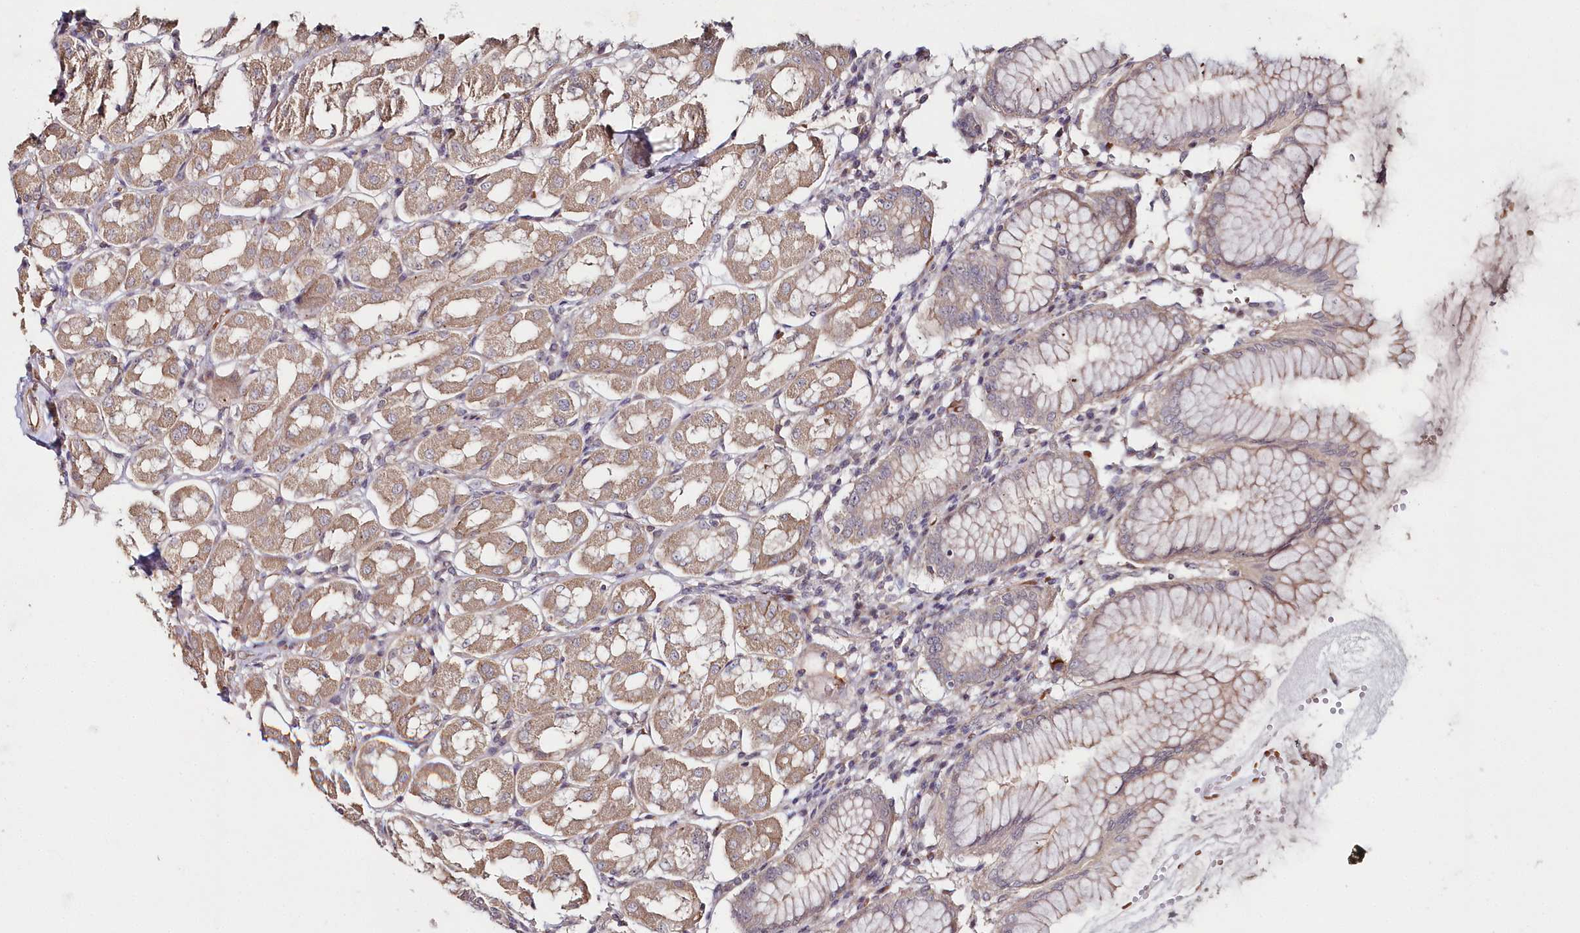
{"staining": {"intensity": "moderate", "quantity": ">75%", "location": "cytoplasmic/membranous"}, "tissue": "stomach", "cell_type": "Glandular cells", "image_type": "normal", "snomed": [{"axis": "morphology", "description": "Normal tissue, NOS"}, {"axis": "topography", "description": "Stomach"}, {"axis": "topography", "description": "Stomach, lower"}], "caption": "An IHC histopathology image of normal tissue is shown. Protein staining in brown highlights moderate cytoplasmic/membranous positivity in stomach within glandular cells.", "gene": "HYCC2", "patient": {"sex": "female", "age": 56}}